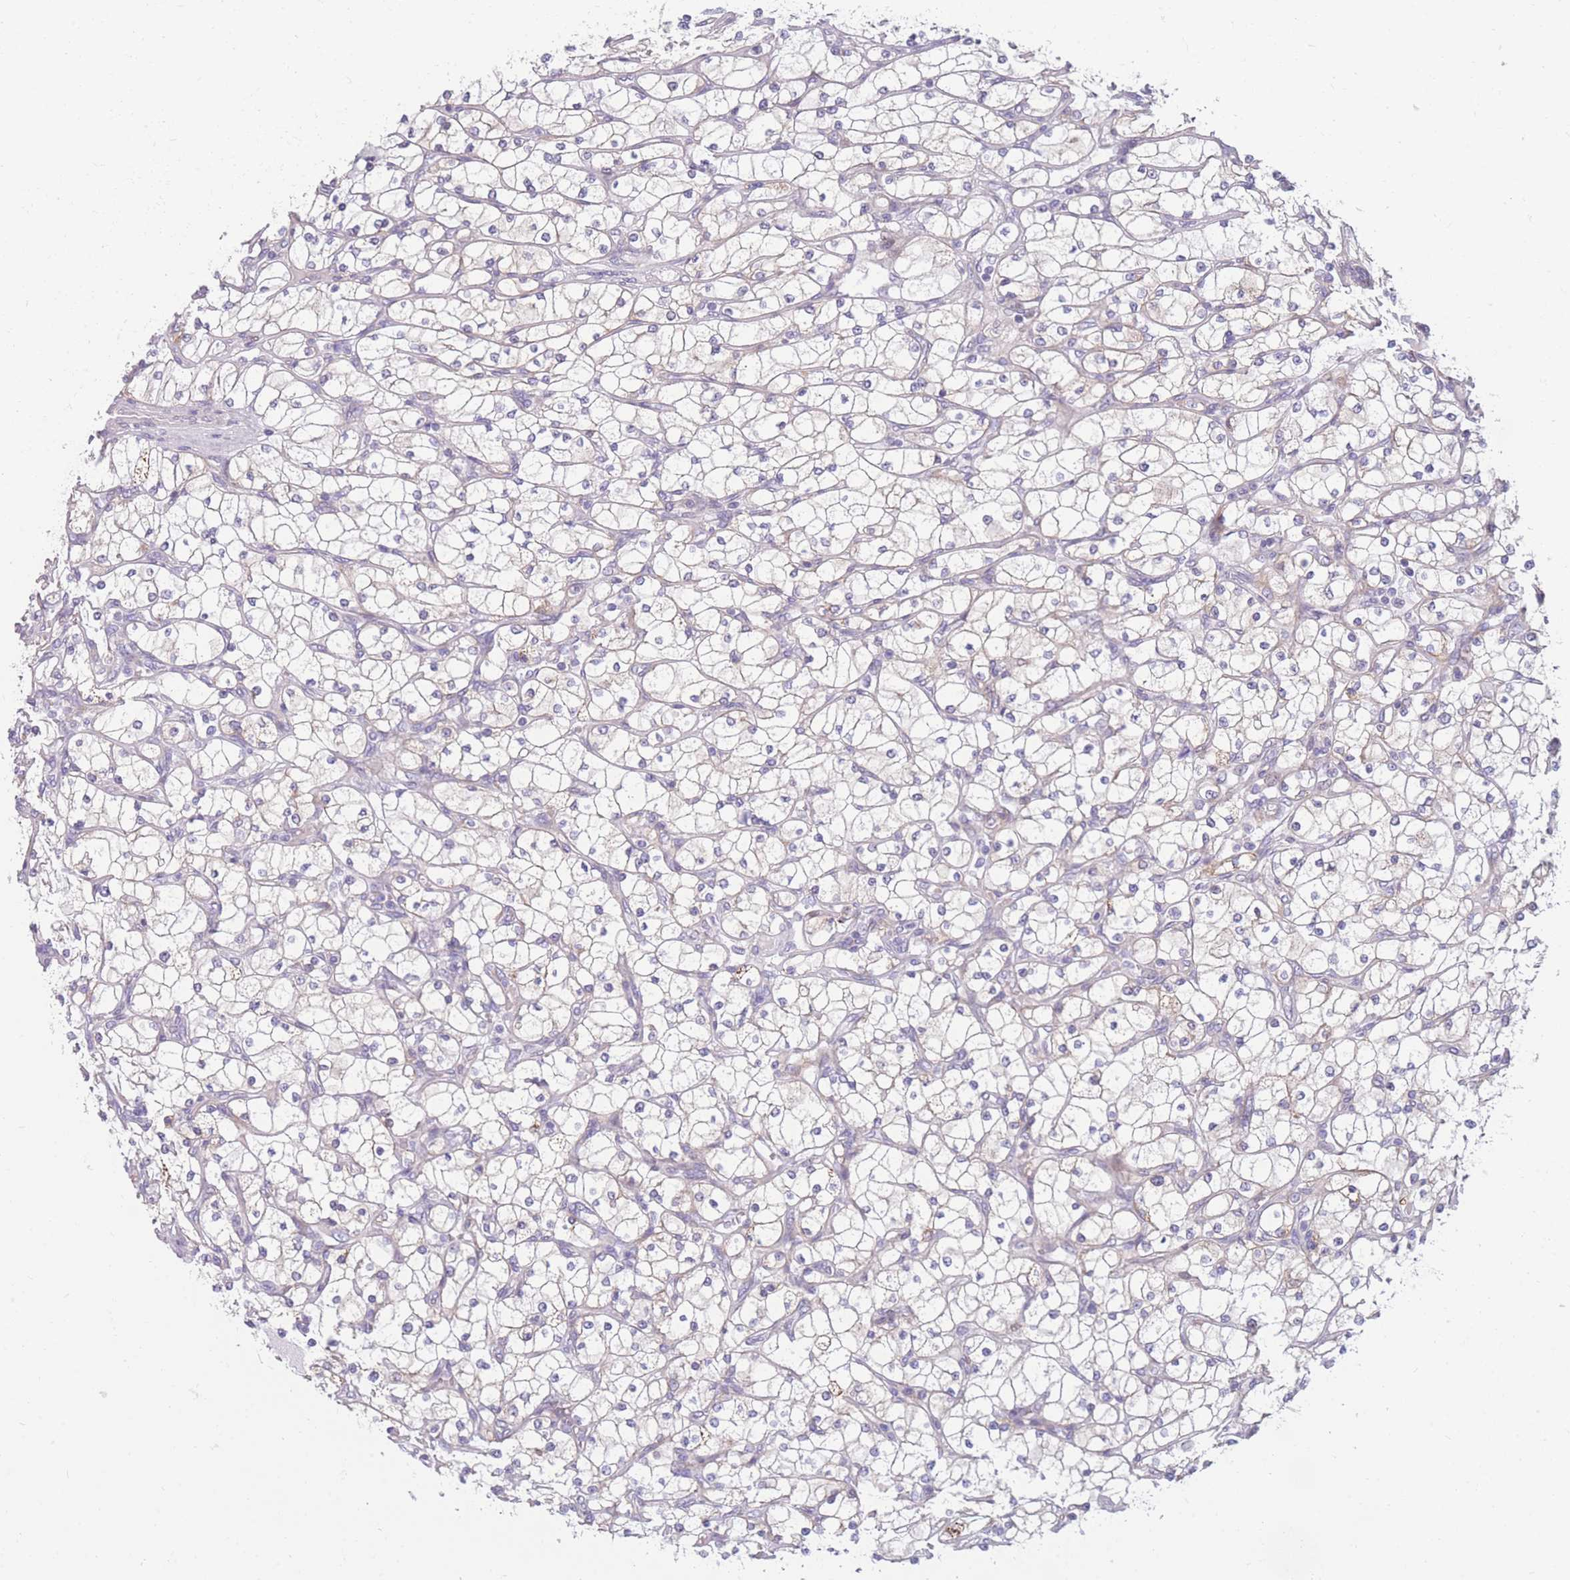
{"staining": {"intensity": "weak", "quantity": "<25%", "location": "cytoplasmic/membranous"}, "tissue": "renal cancer", "cell_type": "Tumor cells", "image_type": "cancer", "snomed": [{"axis": "morphology", "description": "Adenocarcinoma, NOS"}, {"axis": "topography", "description": "Kidney"}], "caption": "Immunohistochemical staining of adenocarcinoma (renal) displays no significant positivity in tumor cells.", "gene": "PDE4A", "patient": {"sex": "male", "age": 80}}